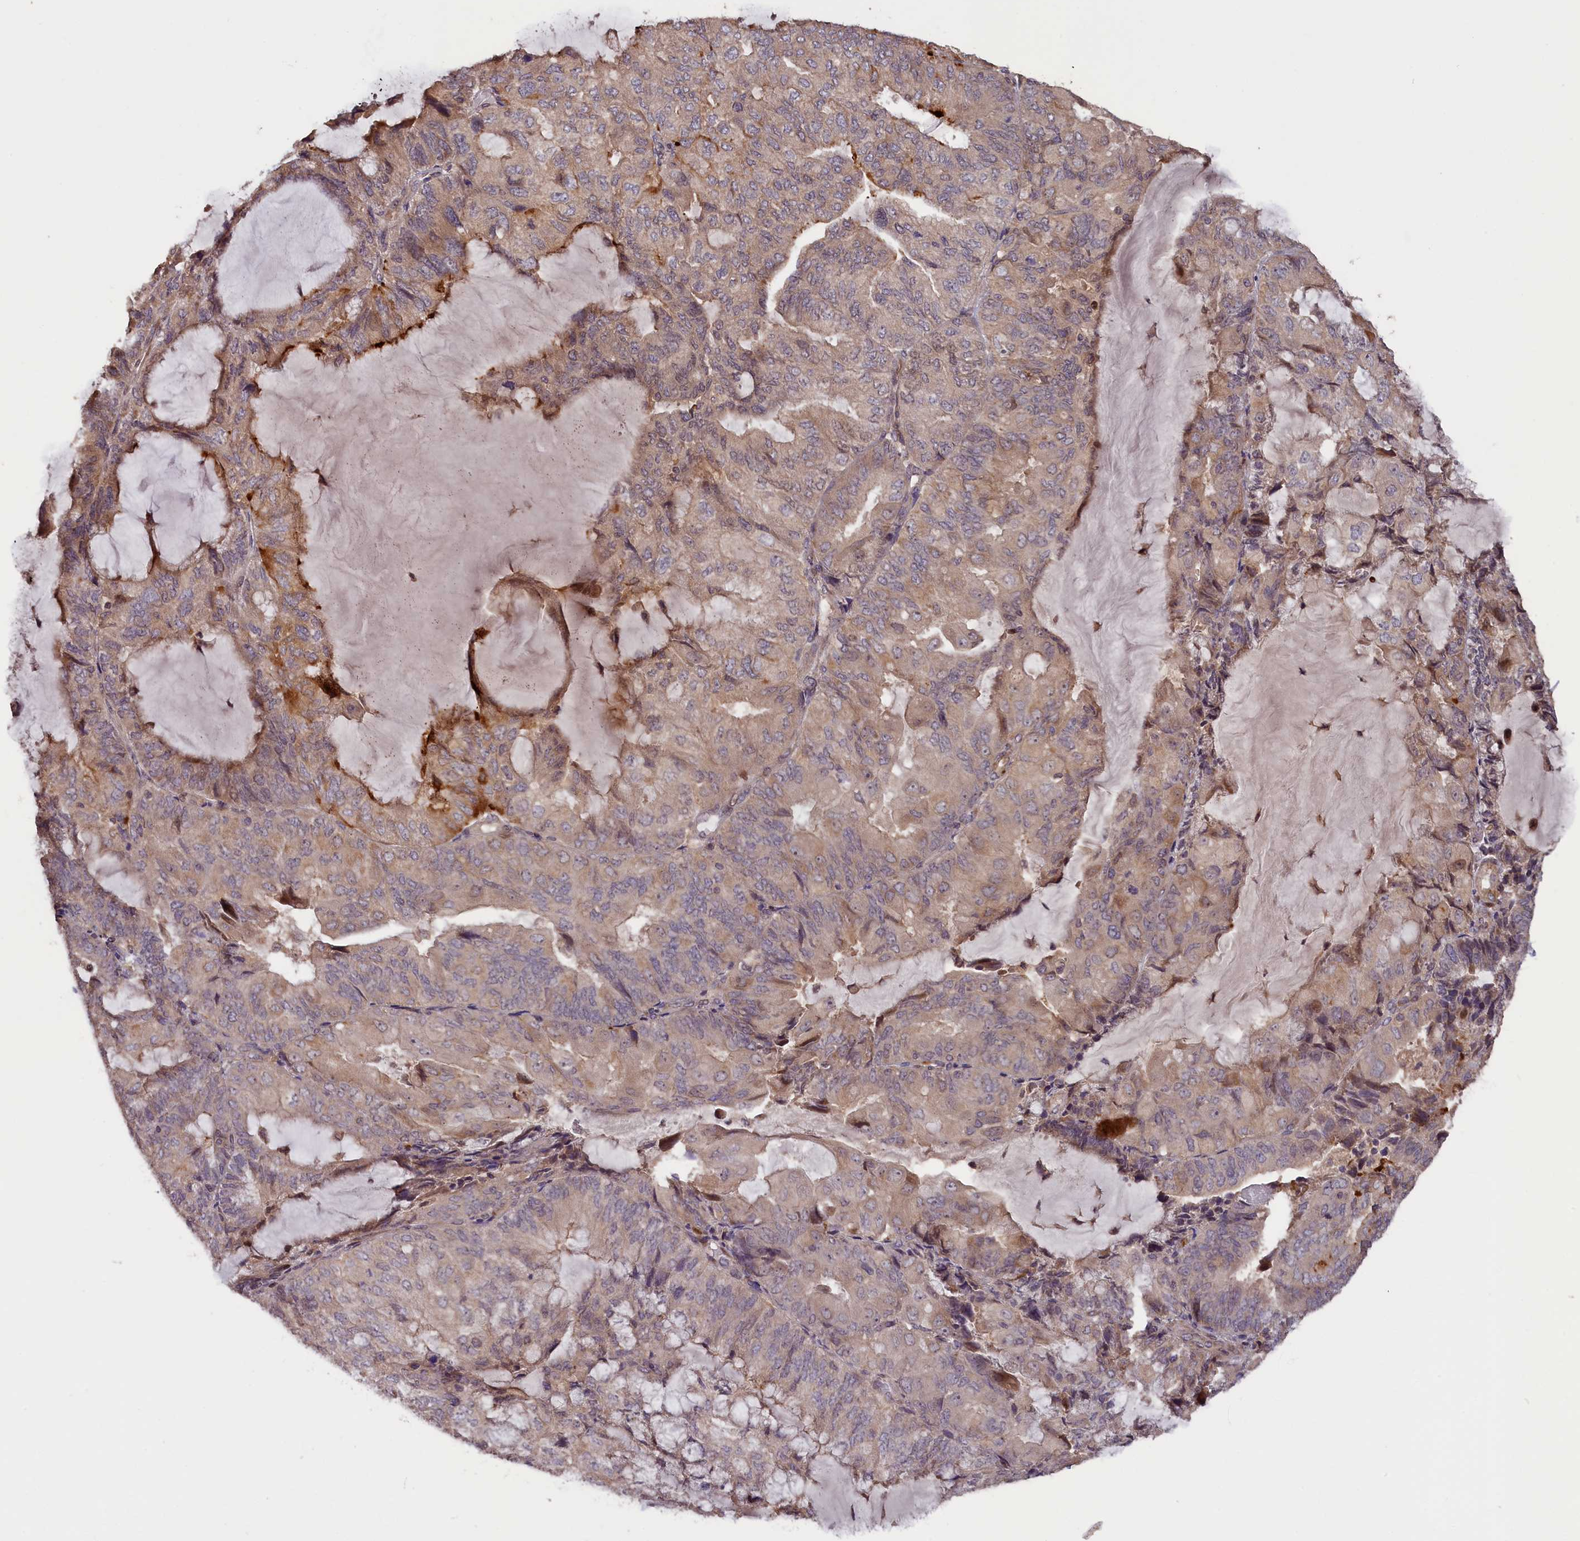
{"staining": {"intensity": "weak", "quantity": "25%-75%", "location": "cytoplasmic/membranous"}, "tissue": "endometrial cancer", "cell_type": "Tumor cells", "image_type": "cancer", "snomed": [{"axis": "morphology", "description": "Adenocarcinoma, NOS"}, {"axis": "topography", "description": "Endometrium"}], "caption": "Endometrial cancer tissue shows weak cytoplasmic/membranous expression in about 25%-75% of tumor cells", "gene": "DNAJB9", "patient": {"sex": "female", "age": 81}}